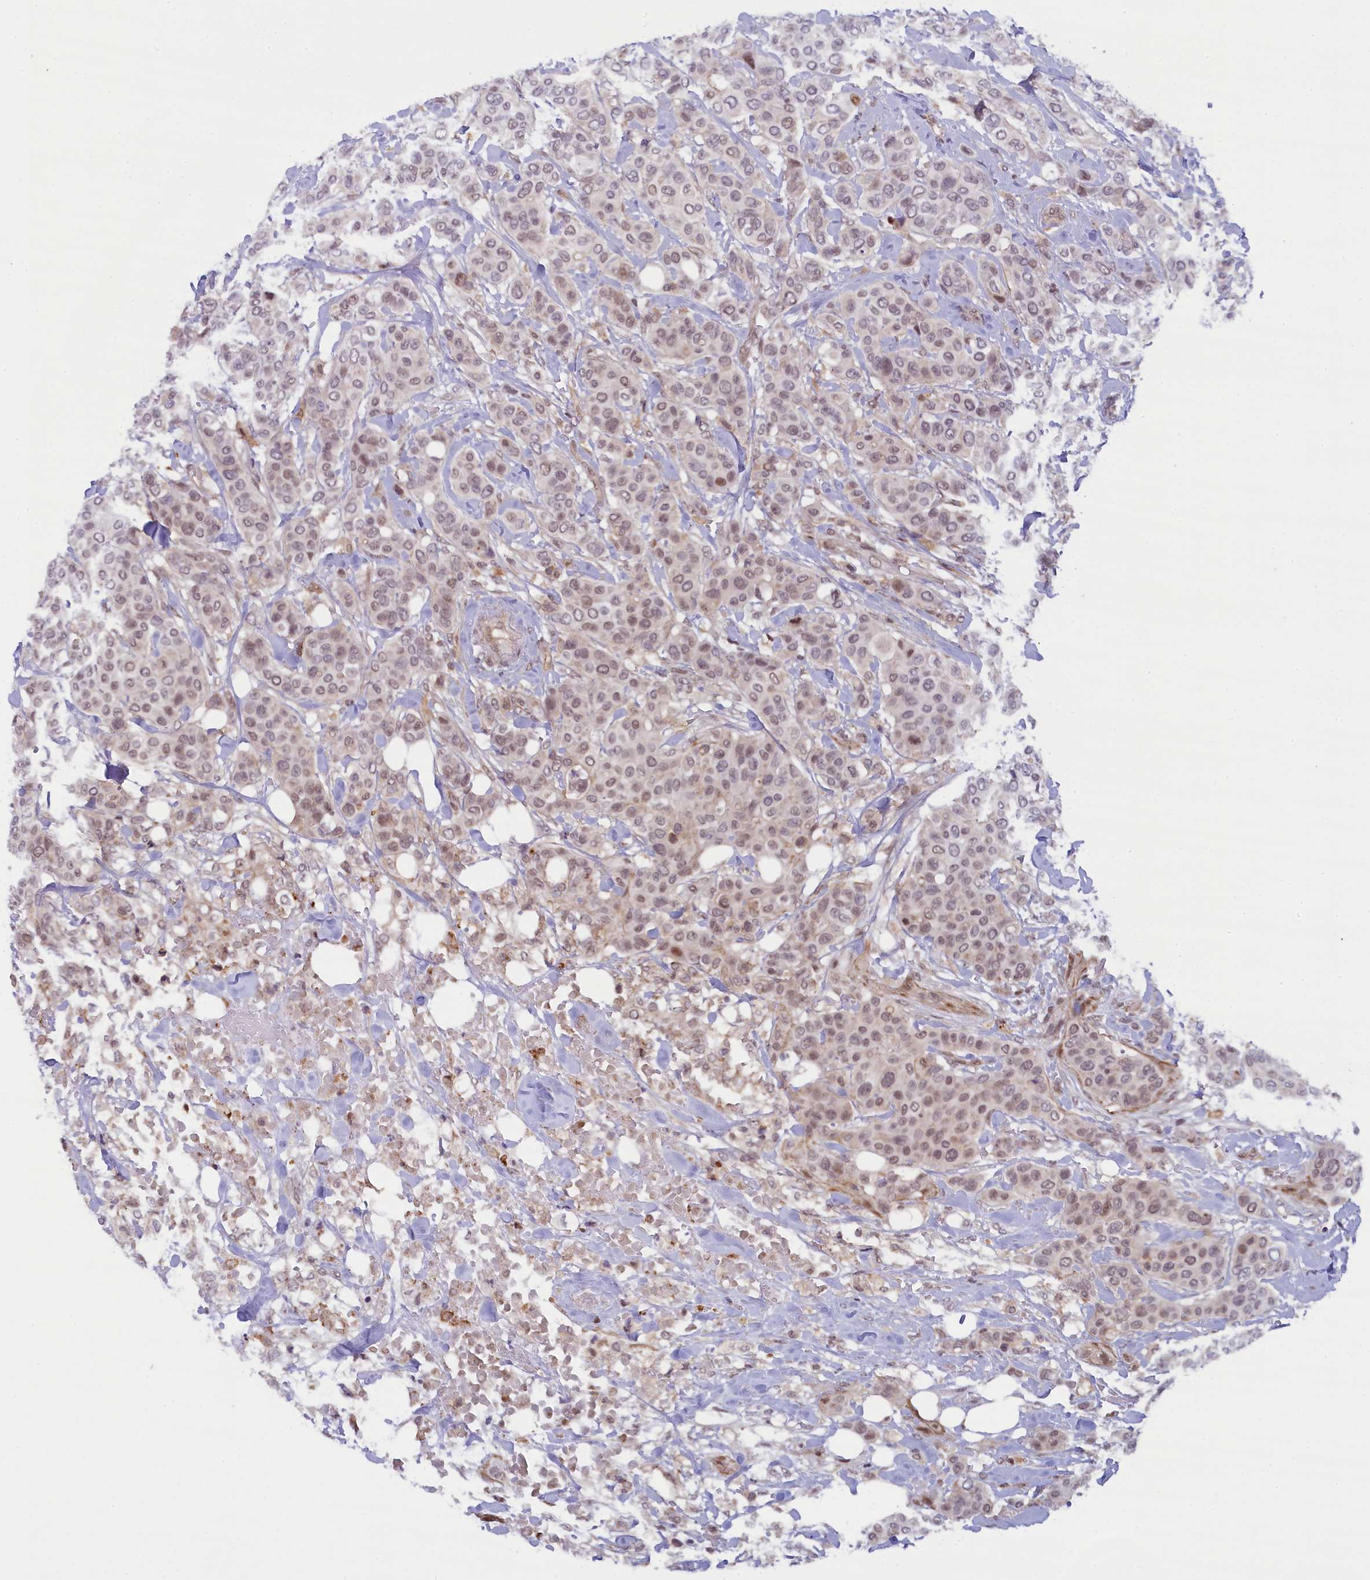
{"staining": {"intensity": "weak", "quantity": ">75%", "location": "nuclear"}, "tissue": "breast cancer", "cell_type": "Tumor cells", "image_type": "cancer", "snomed": [{"axis": "morphology", "description": "Lobular carcinoma"}, {"axis": "topography", "description": "Breast"}], "caption": "Lobular carcinoma (breast) was stained to show a protein in brown. There is low levels of weak nuclear positivity in about >75% of tumor cells.", "gene": "FCHO1", "patient": {"sex": "female", "age": 51}}